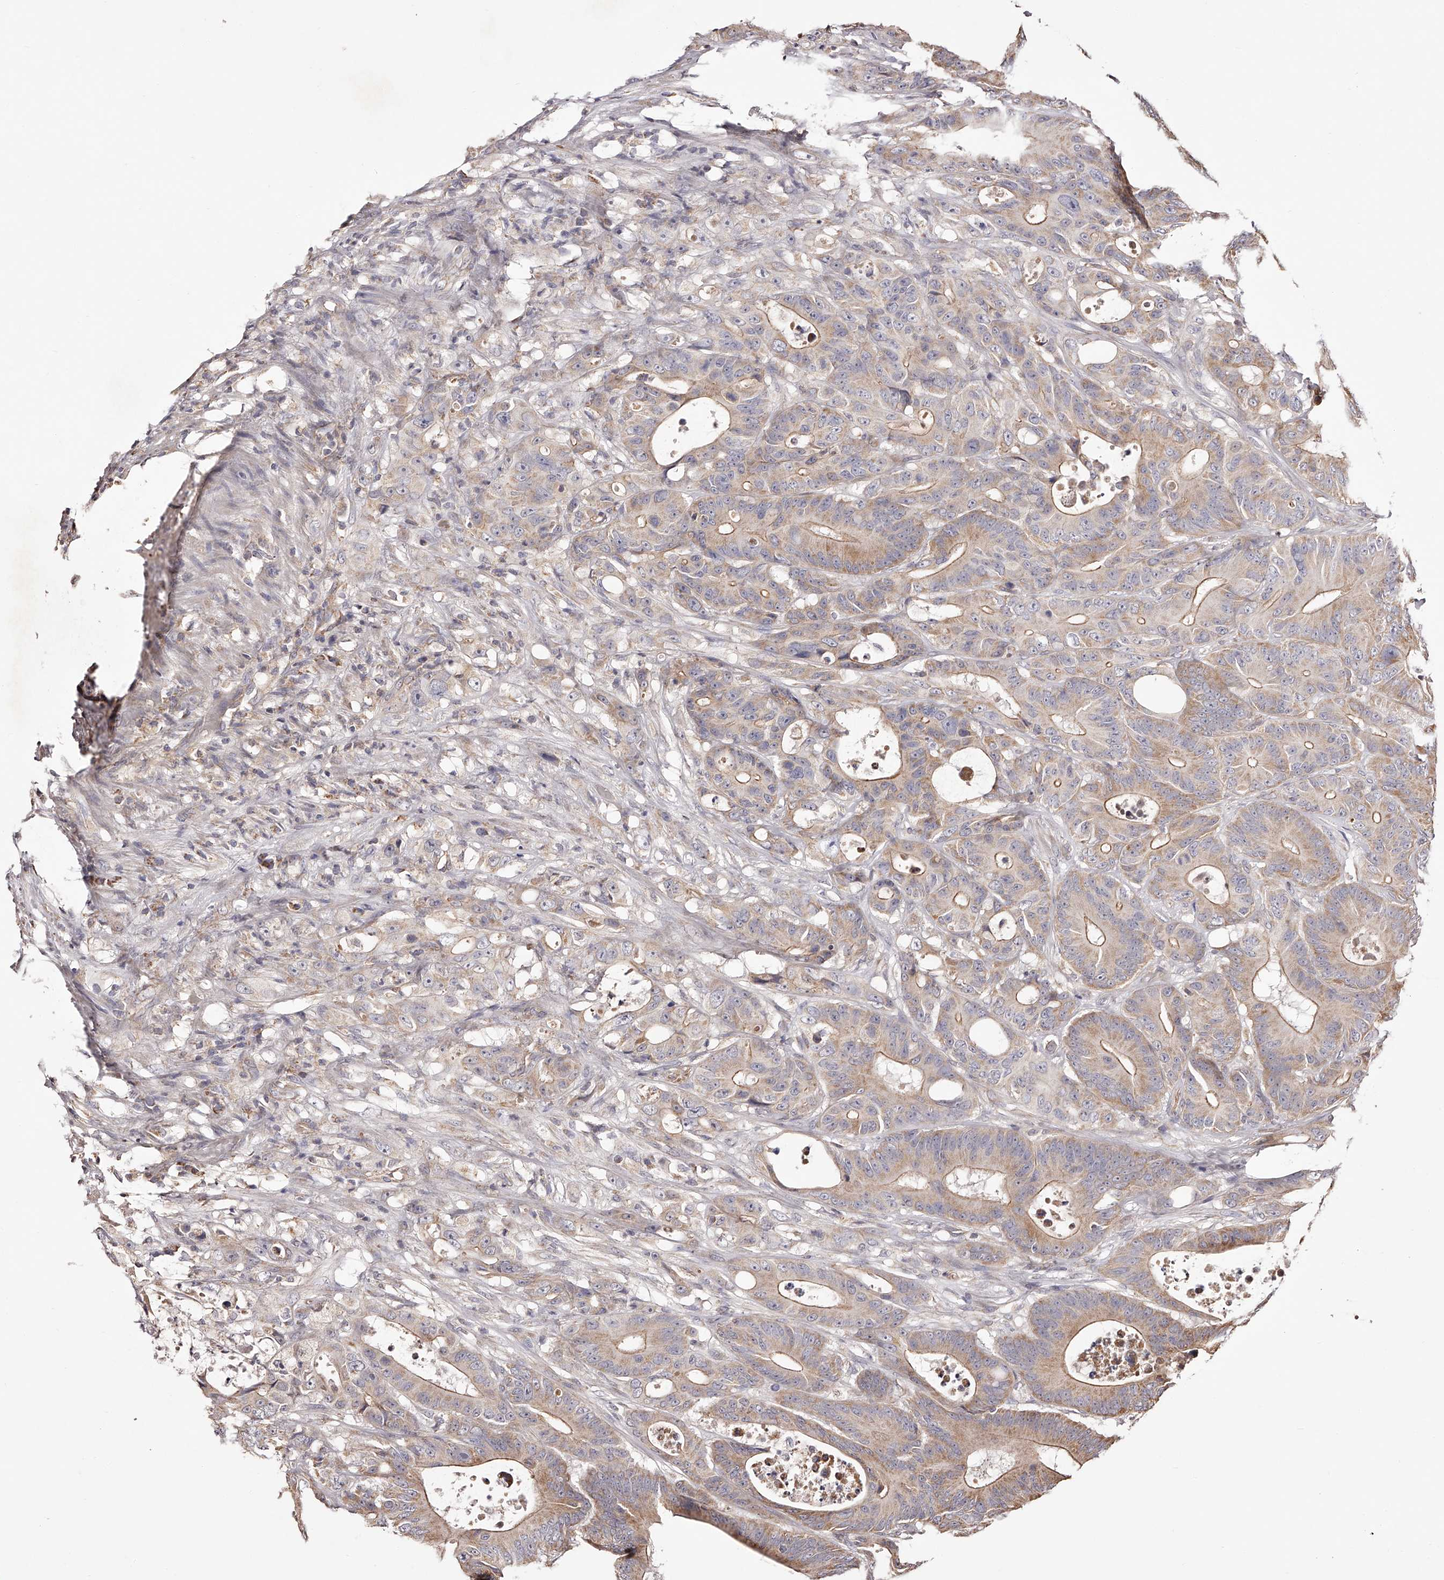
{"staining": {"intensity": "moderate", "quantity": "25%-75%", "location": "cytoplasmic/membranous"}, "tissue": "colorectal cancer", "cell_type": "Tumor cells", "image_type": "cancer", "snomed": [{"axis": "morphology", "description": "Adenocarcinoma, NOS"}, {"axis": "topography", "description": "Colon"}], "caption": "About 25%-75% of tumor cells in human colorectal cancer display moderate cytoplasmic/membranous protein positivity as visualized by brown immunohistochemical staining.", "gene": "USP21", "patient": {"sex": "male", "age": 83}}